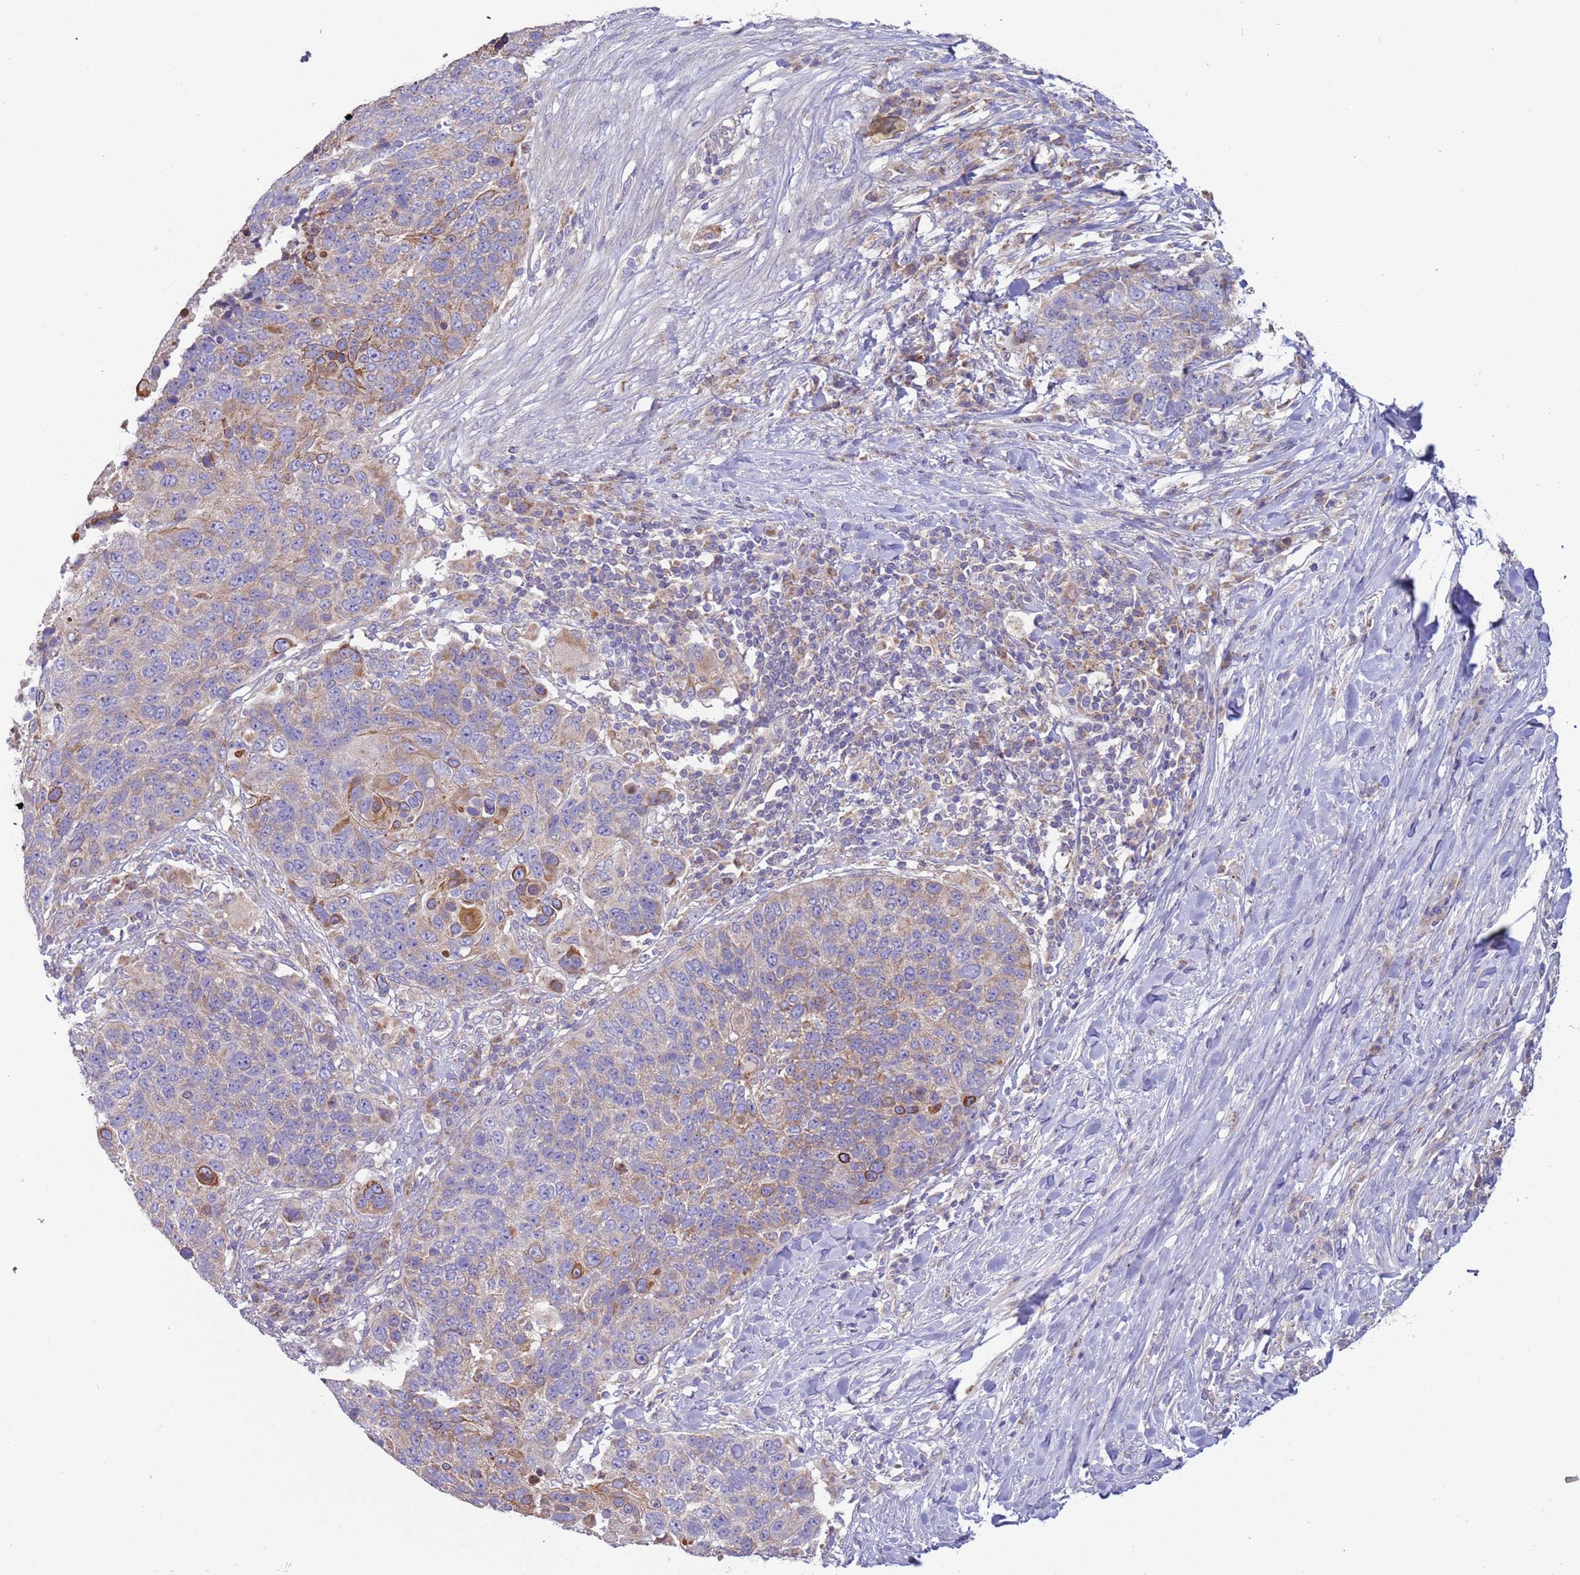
{"staining": {"intensity": "moderate", "quantity": "25%-75%", "location": "cytoplasmic/membranous"}, "tissue": "lung cancer", "cell_type": "Tumor cells", "image_type": "cancer", "snomed": [{"axis": "morphology", "description": "Normal tissue, NOS"}, {"axis": "morphology", "description": "Squamous cell carcinoma, NOS"}, {"axis": "topography", "description": "Lymph node"}, {"axis": "topography", "description": "Lung"}], "caption": "A high-resolution image shows immunohistochemistry (IHC) staining of lung cancer (squamous cell carcinoma), which displays moderate cytoplasmic/membranous expression in about 25%-75% of tumor cells.", "gene": "UQCRQ", "patient": {"sex": "male", "age": 66}}